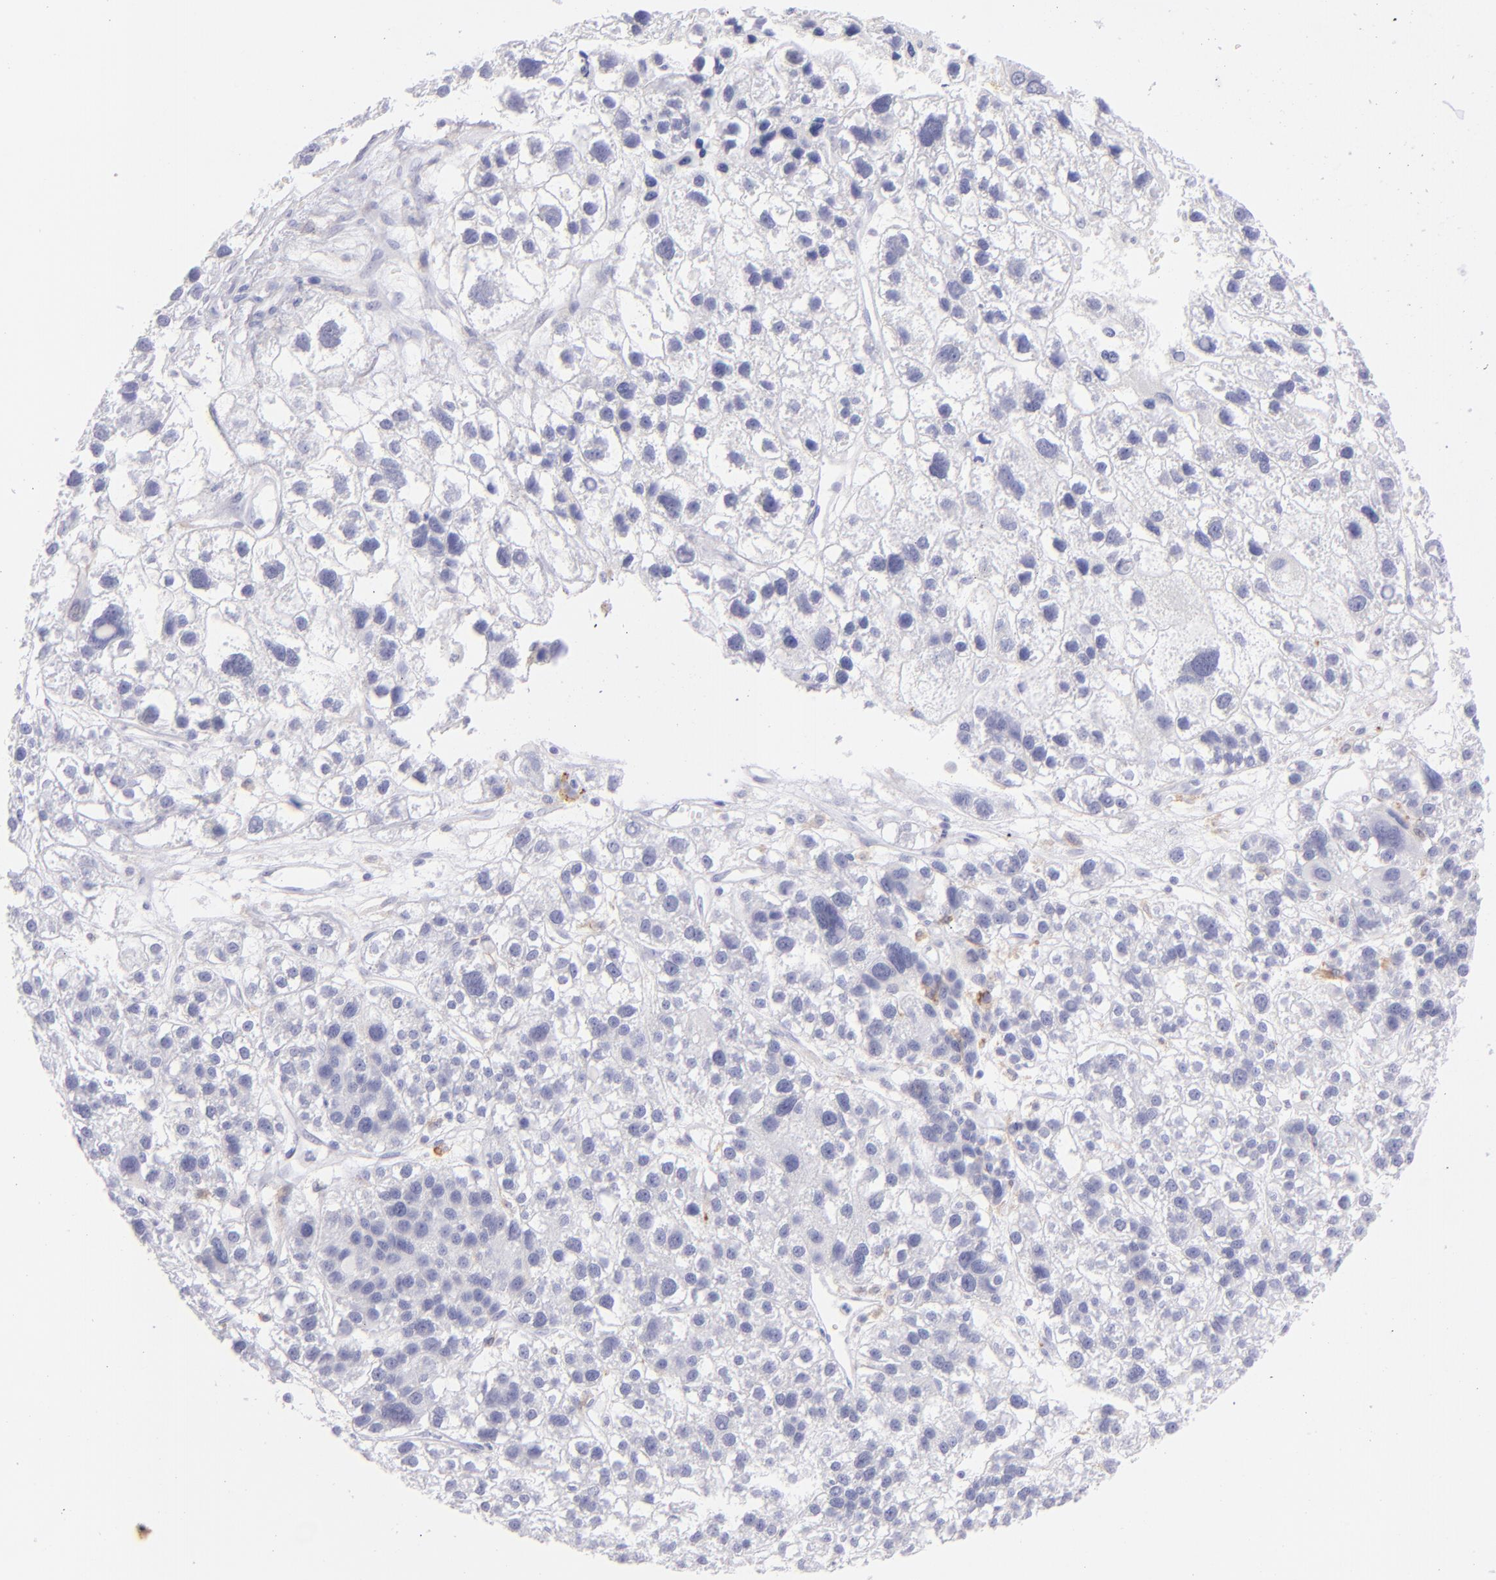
{"staining": {"intensity": "negative", "quantity": "none", "location": "none"}, "tissue": "liver cancer", "cell_type": "Tumor cells", "image_type": "cancer", "snomed": [{"axis": "morphology", "description": "Carcinoma, Hepatocellular, NOS"}, {"axis": "topography", "description": "Liver"}], "caption": "Immunohistochemistry micrograph of neoplastic tissue: human liver hepatocellular carcinoma stained with DAB (3,3'-diaminobenzidine) displays no significant protein staining in tumor cells.", "gene": "CD72", "patient": {"sex": "female", "age": 85}}